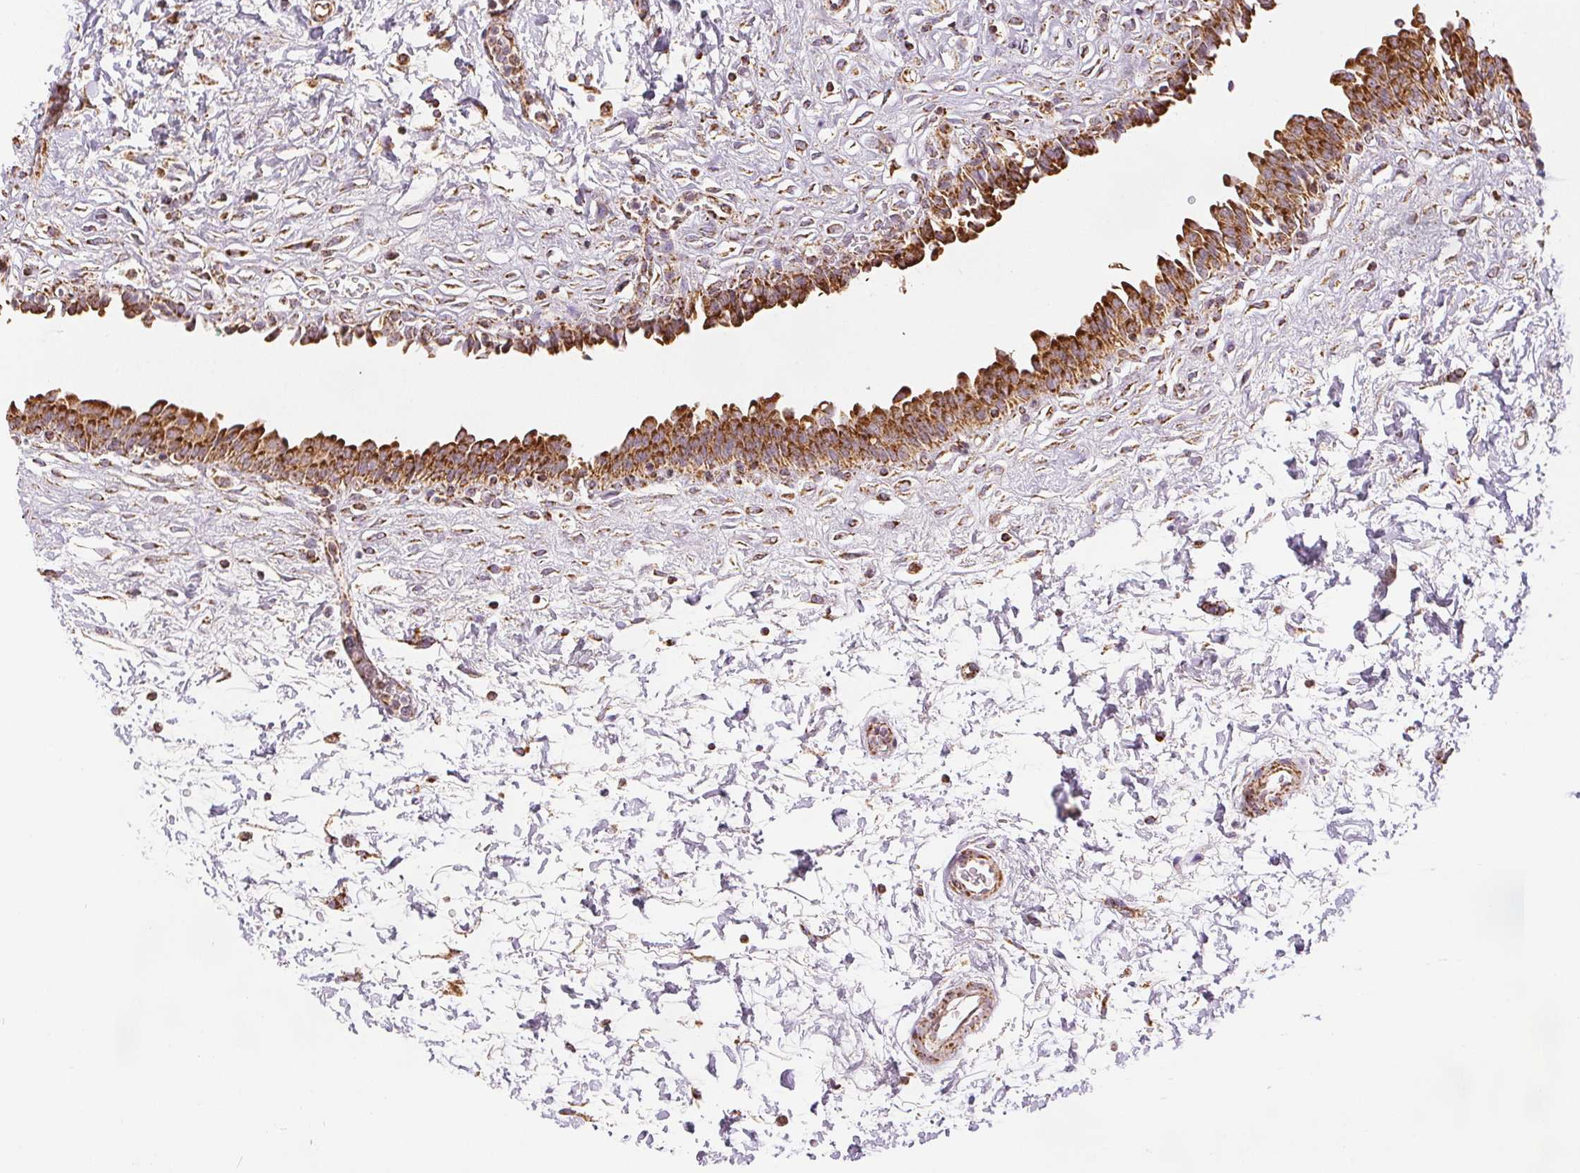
{"staining": {"intensity": "strong", "quantity": ">75%", "location": "cytoplasmic/membranous"}, "tissue": "urinary bladder", "cell_type": "Urothelial cells", "image_type": "normal", "snomed": [{"axis": "morphology", "description": "Normal tissue, NOS"}, {"axis": "topography", "description": "Urinary bladder"}], "caption": "Protein analysis of unremarkable urinary bladder demonstrates strong cytoplasmic/membranous staining in about >75% of urothelial cells. The protein is stained brown, and the nuclei are stained in blue (DAB IHC with brightfield microscopy, high magnification).", "gene": "SDHB", "patient": {"sex": "male", "age": 37}}